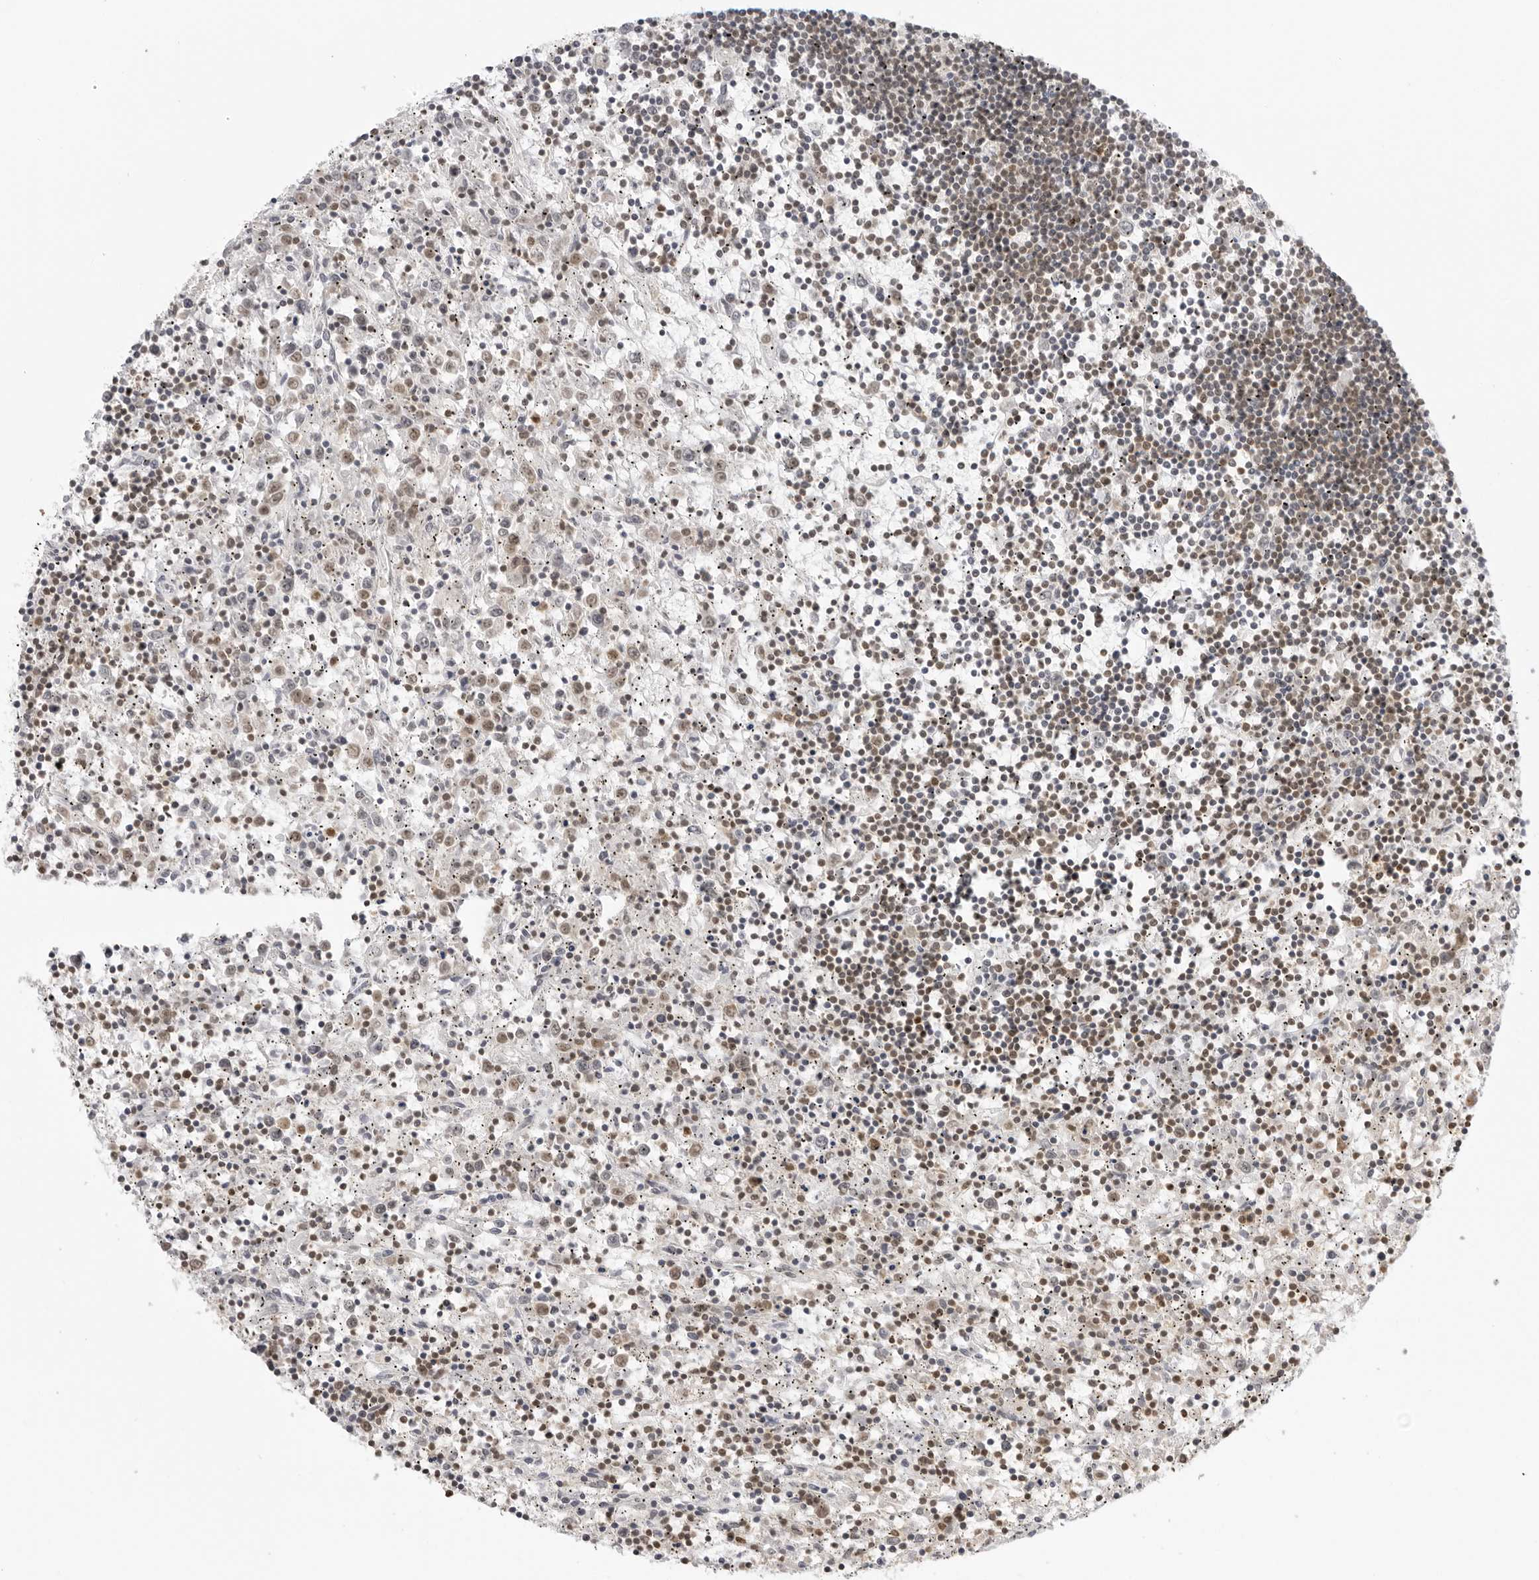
{"staining": {"intensity": "weak", "quantity": "25%-75%", "location": "nuclear"}, "tissue": "lymphoma", "cell_type": "Tumor cells", "image_type": "cancer", "snomed": [{"axis": "morphology", "description": "Malignant lymphoma, non-Hodgkin's type, Low grade"}, {"axis": "topography", "description": "Spleen"}], "caption": "A micrograph of human lymphoma stained for a protein displays weak nuclear brown staining in tumor cells. (IHC, brightfield microscopy, high magnification).", "gene": "RPA2", "patient": {"sex": "male", "age": 76}}